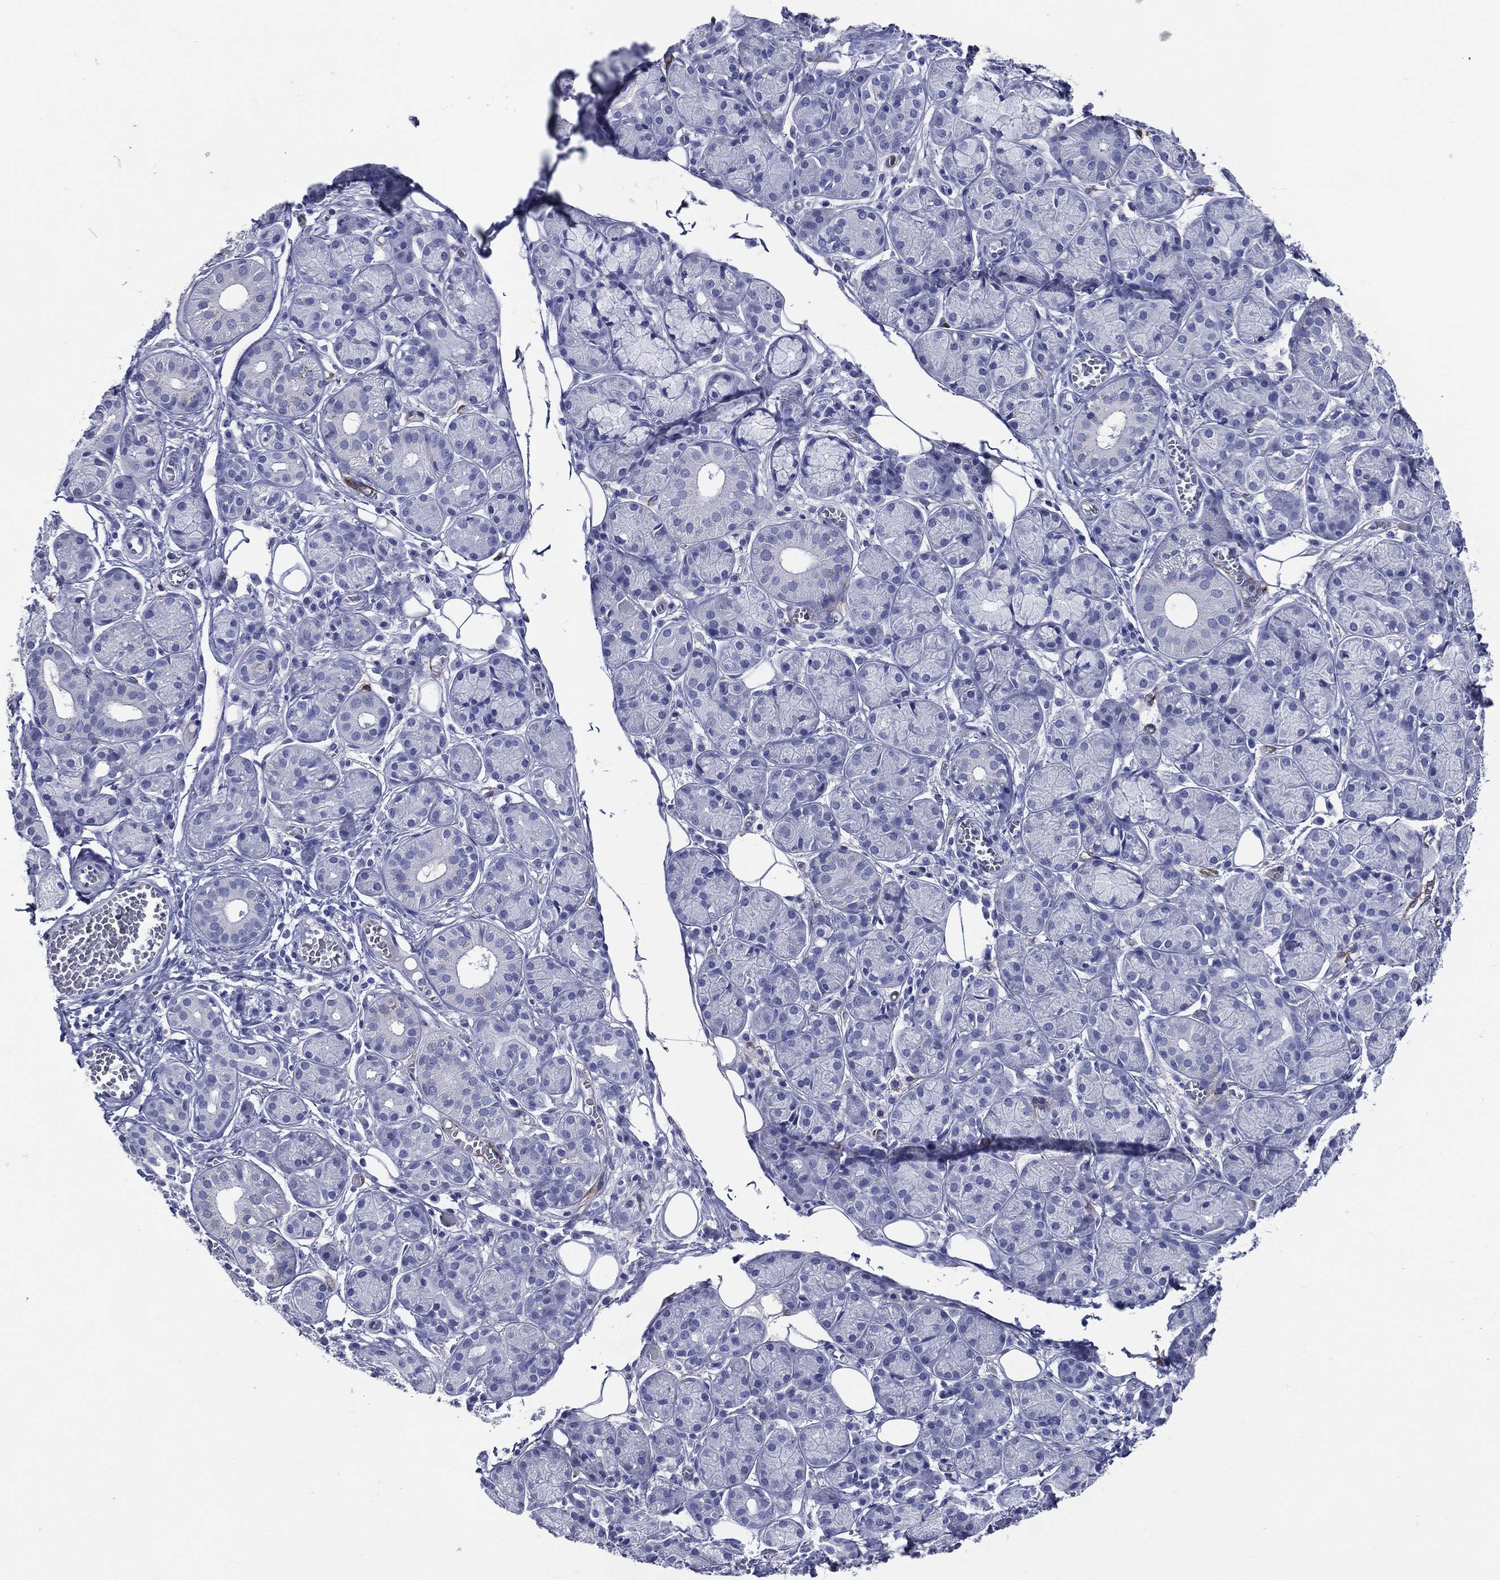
{"staining": {"intensity": "negative", "quantity": "none", "location": "none"}, "tissue": "salivary gland", "cell_type": "Glandular cells", "image_type": "normal", "snomed": [{"axis": "morphology", "description": "Normal tissue, NOS"}, {"axis": "topography", "description": "Salivary gland"}], "caption": "Immunohistochemical staining of benign salivary gland exhibits no significant positivity in glandular cells. (Immunohistochemistry (ihc), brightfield microscopy, high magnification).", "gene": "ACE2", "patient": {"sex": "male", "age": 71}}